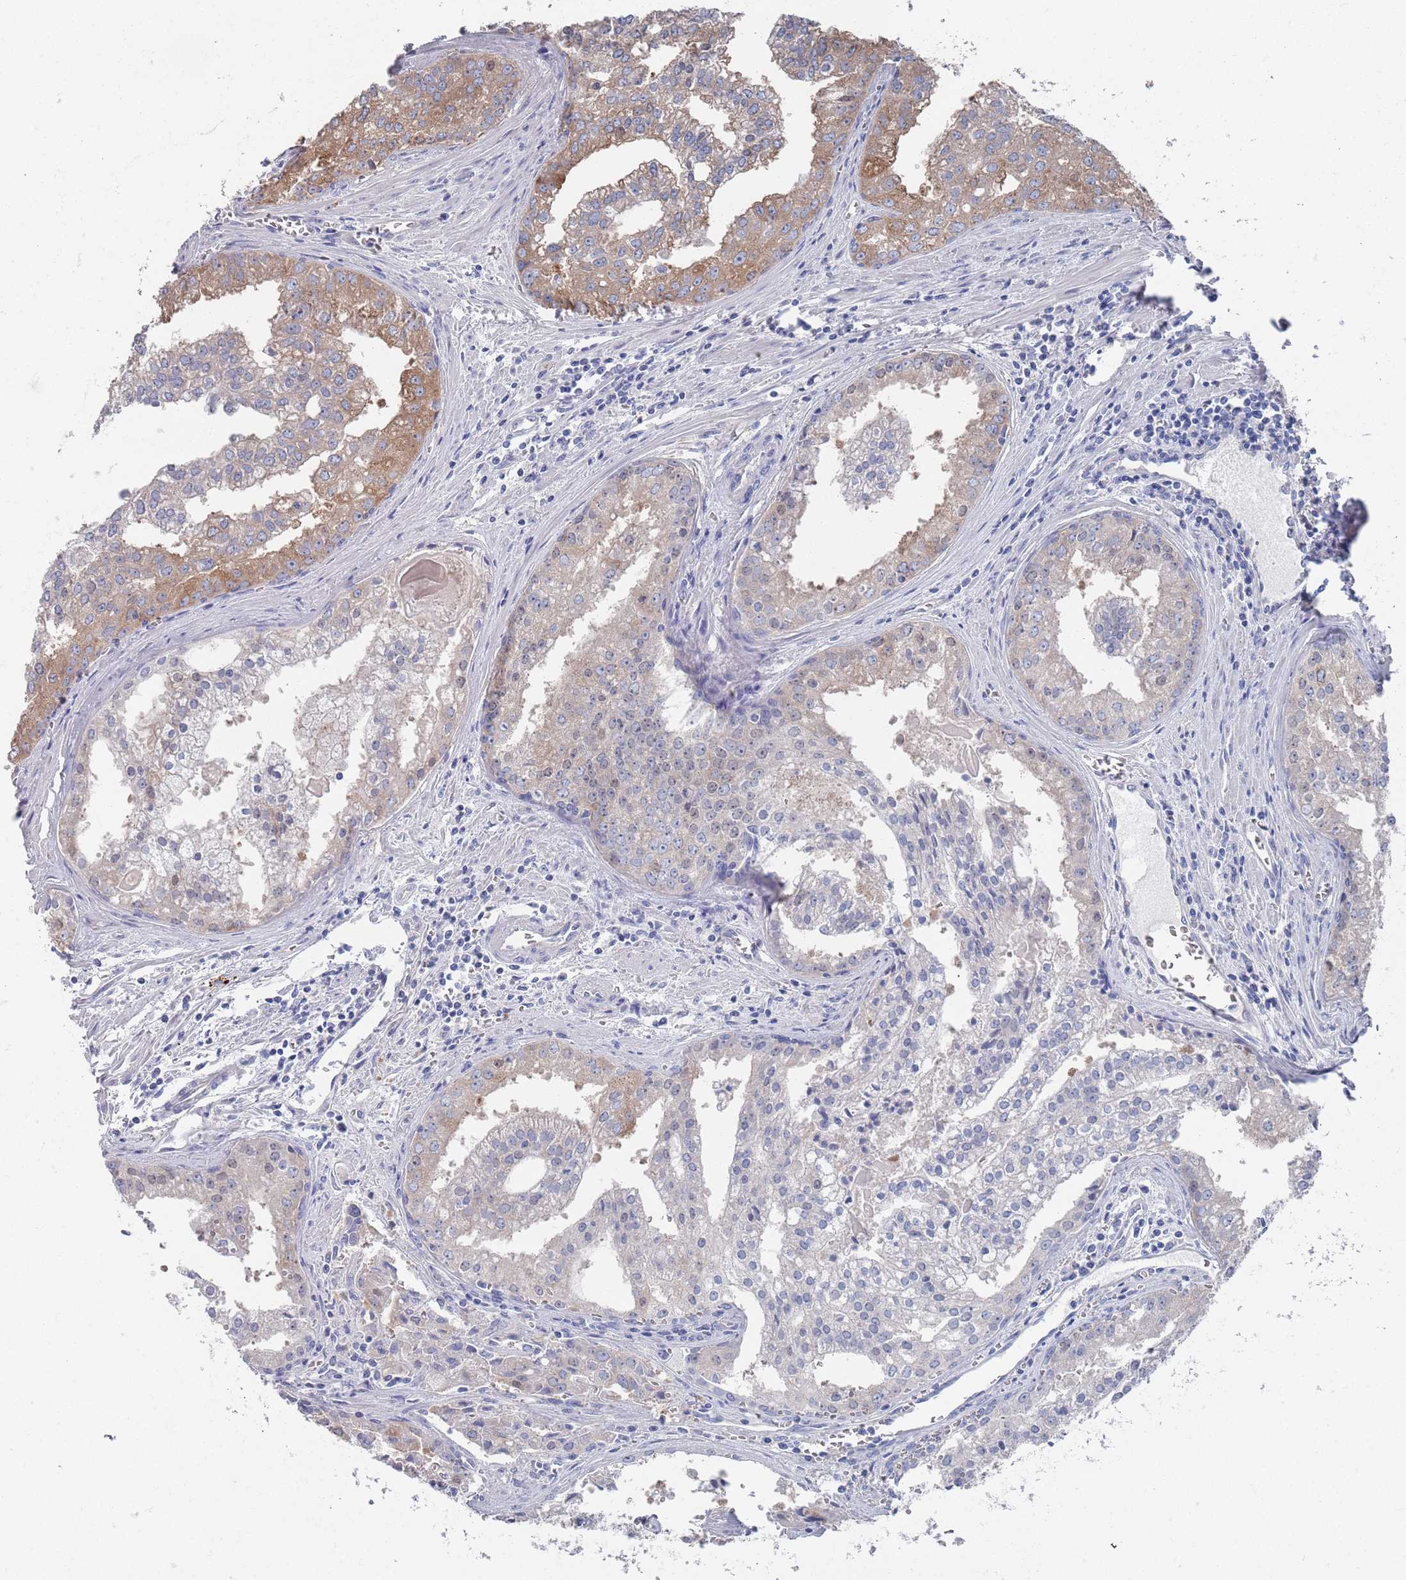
{"staining": {"intensity": "weak", "quantity": "<25%", "location": "cytoplasmic/membranous"}, "tissue": "prostate cancer", "cell_type": "Tumor cells", "image_type": "cancer", "snomed": [{"axis": "morphology", "description": "Adenocarcinoma, High grade"}, {"axis": "topography", "description": "Prostate"}], "caption": "Prostate adenocarcinoma (high-grade) stained for a protein using immunohistochemistry (IHC) reveals no expression tumor cells.", "gene": "TMCO3", "patient": {"sex": "male", "age": 68}}